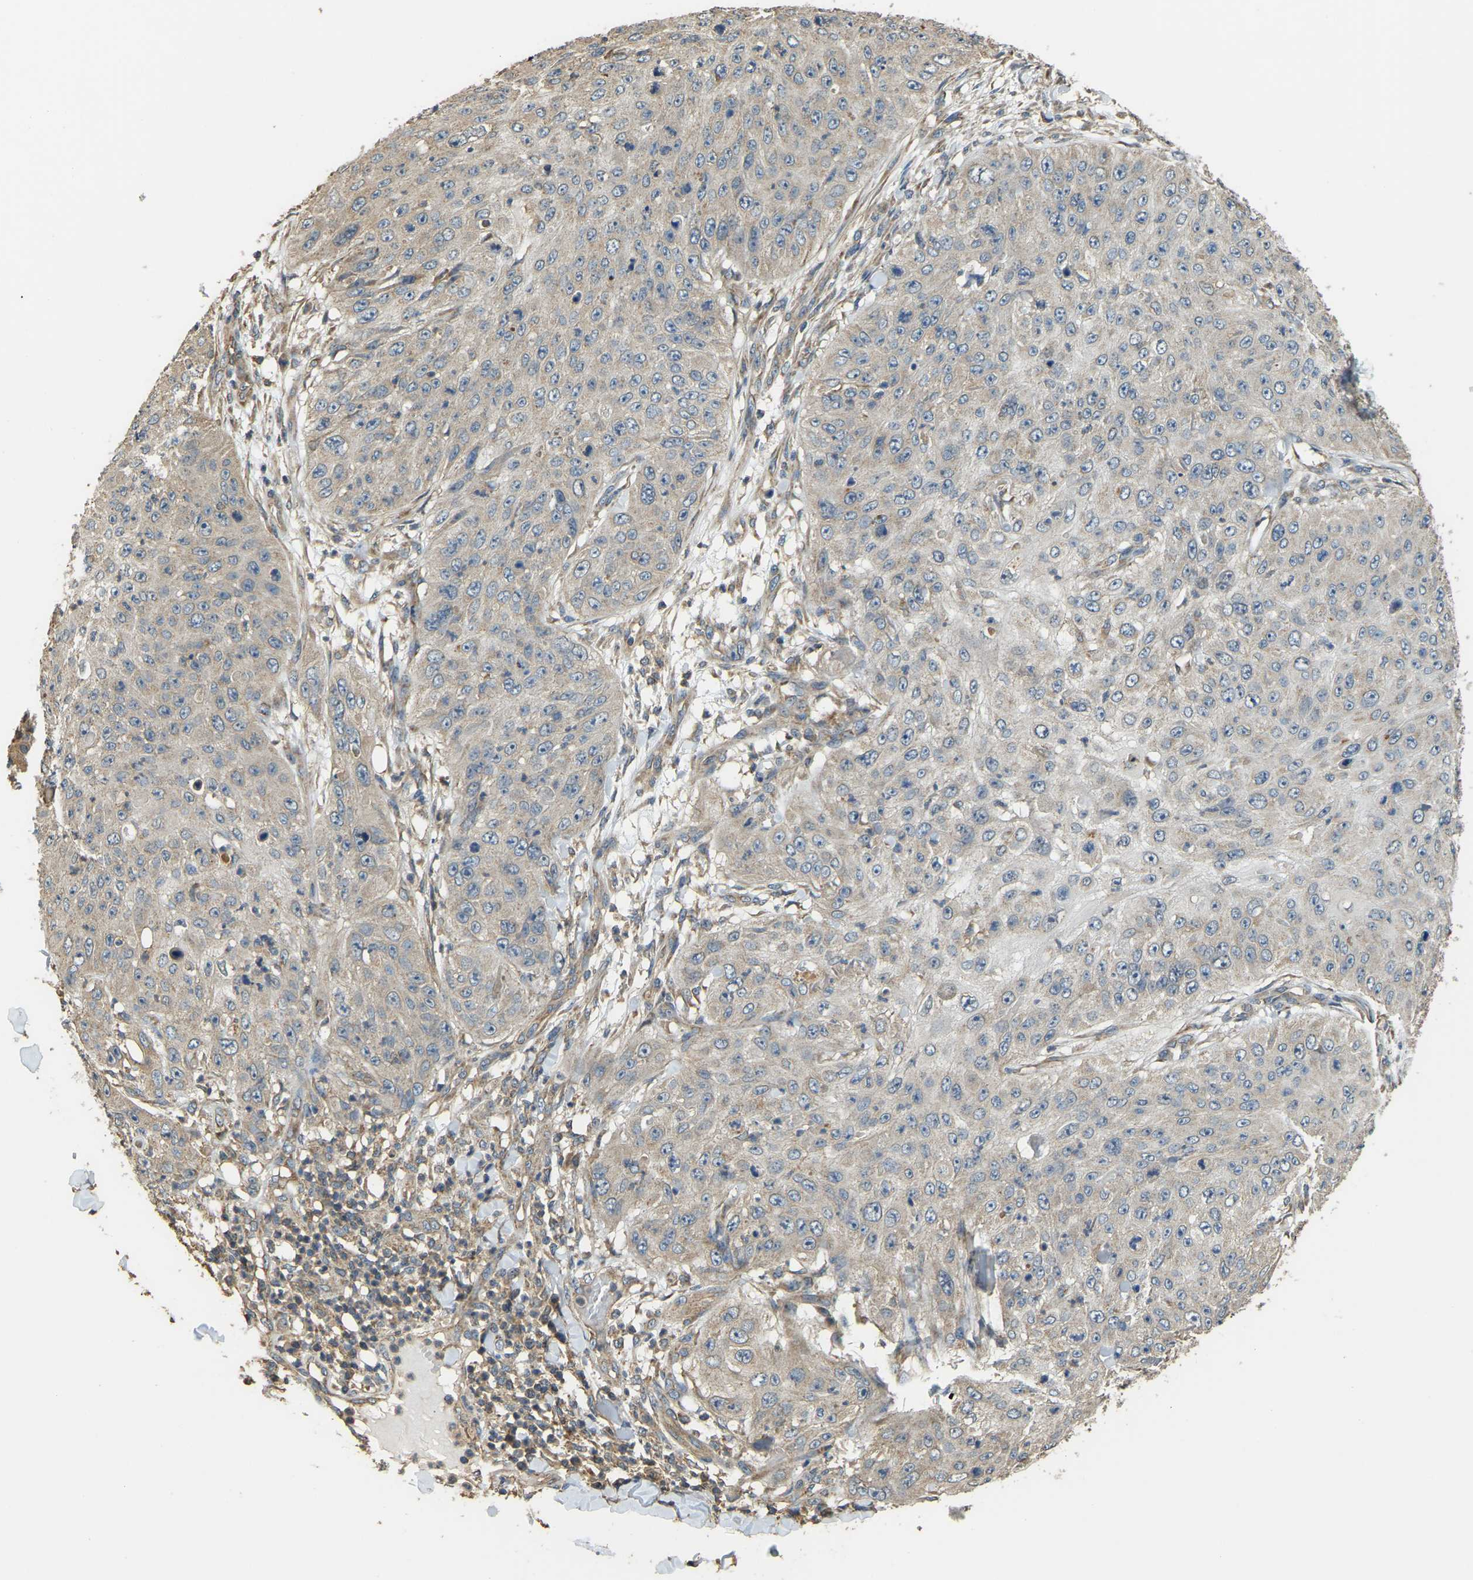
{"staining": {"intensity": "weak", "quantity": "25%-75%", "location": "cytoplasmic/membranous"}, "tissue": "skin cancer", "cell_type": "Tumor cells", "image_type": "cancer", "snomed": [{"axis": "morphology", "description": "Squamous cell carcinoma, NOS"}, {"axis": "topography", "description": "Skin"}], "caption": "Weak cytoplasmic/membranous staining for a protein is seen in approximately 25%-75% of tumor cells of squamous cell carcinoma (skin) using immunohistochemistry.", "gene": "GNG2", "patient": {"sex": "female", "age": 80}}